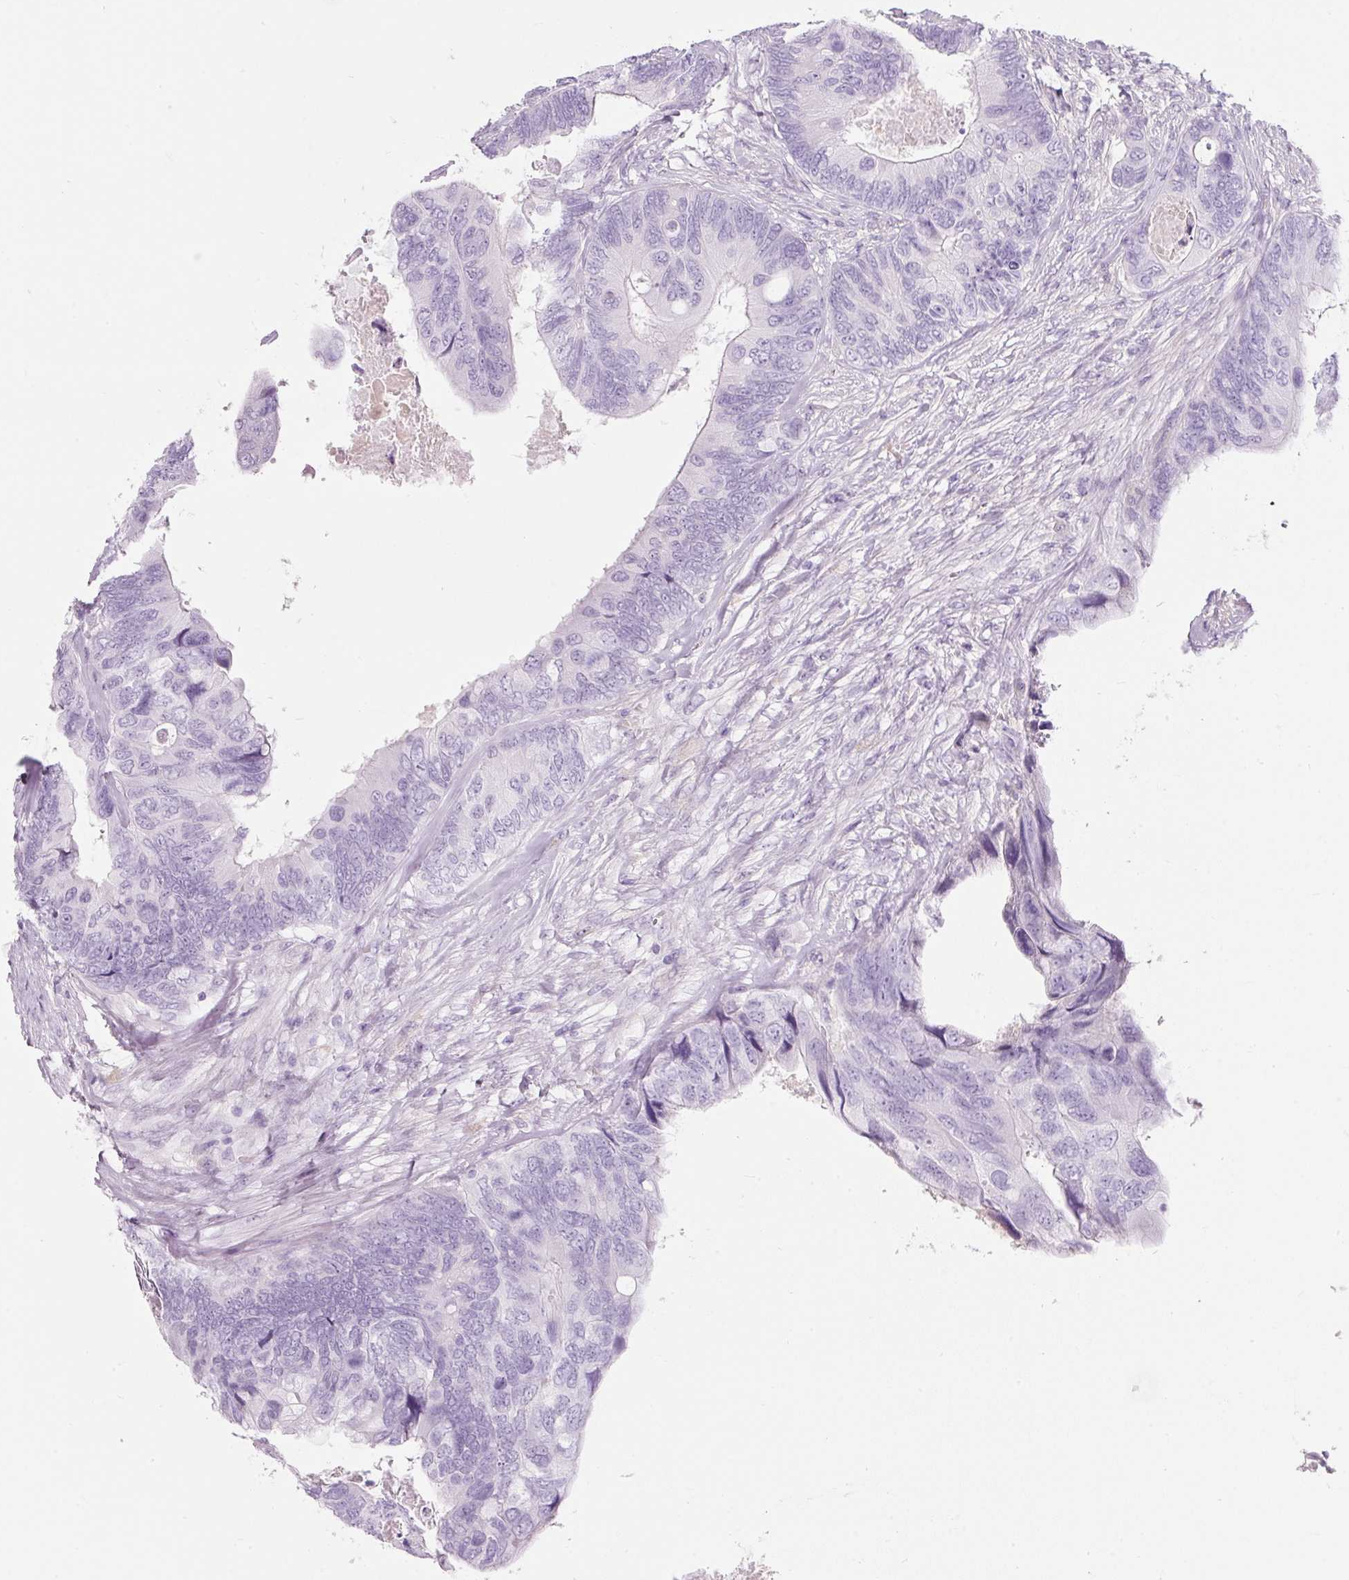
{"staining": {"intensity": "negative", "quantity": "none", "location": "none"}, "tissue": "colorectal cancer", "cell_type": "Tumor cells", "image_type": "cancer", "snomed": [{"axis": "morphology", "description": "Adenocarcinoma, NOS"}, {"axis": "topography", "description": "Colon"}], "caption": "Micrograph shows no significant protein staining in tumor cells of adenocarcinoma (colorectal).", "gene": "DNM1", "patient": {"sex": "female", "age": 67}}